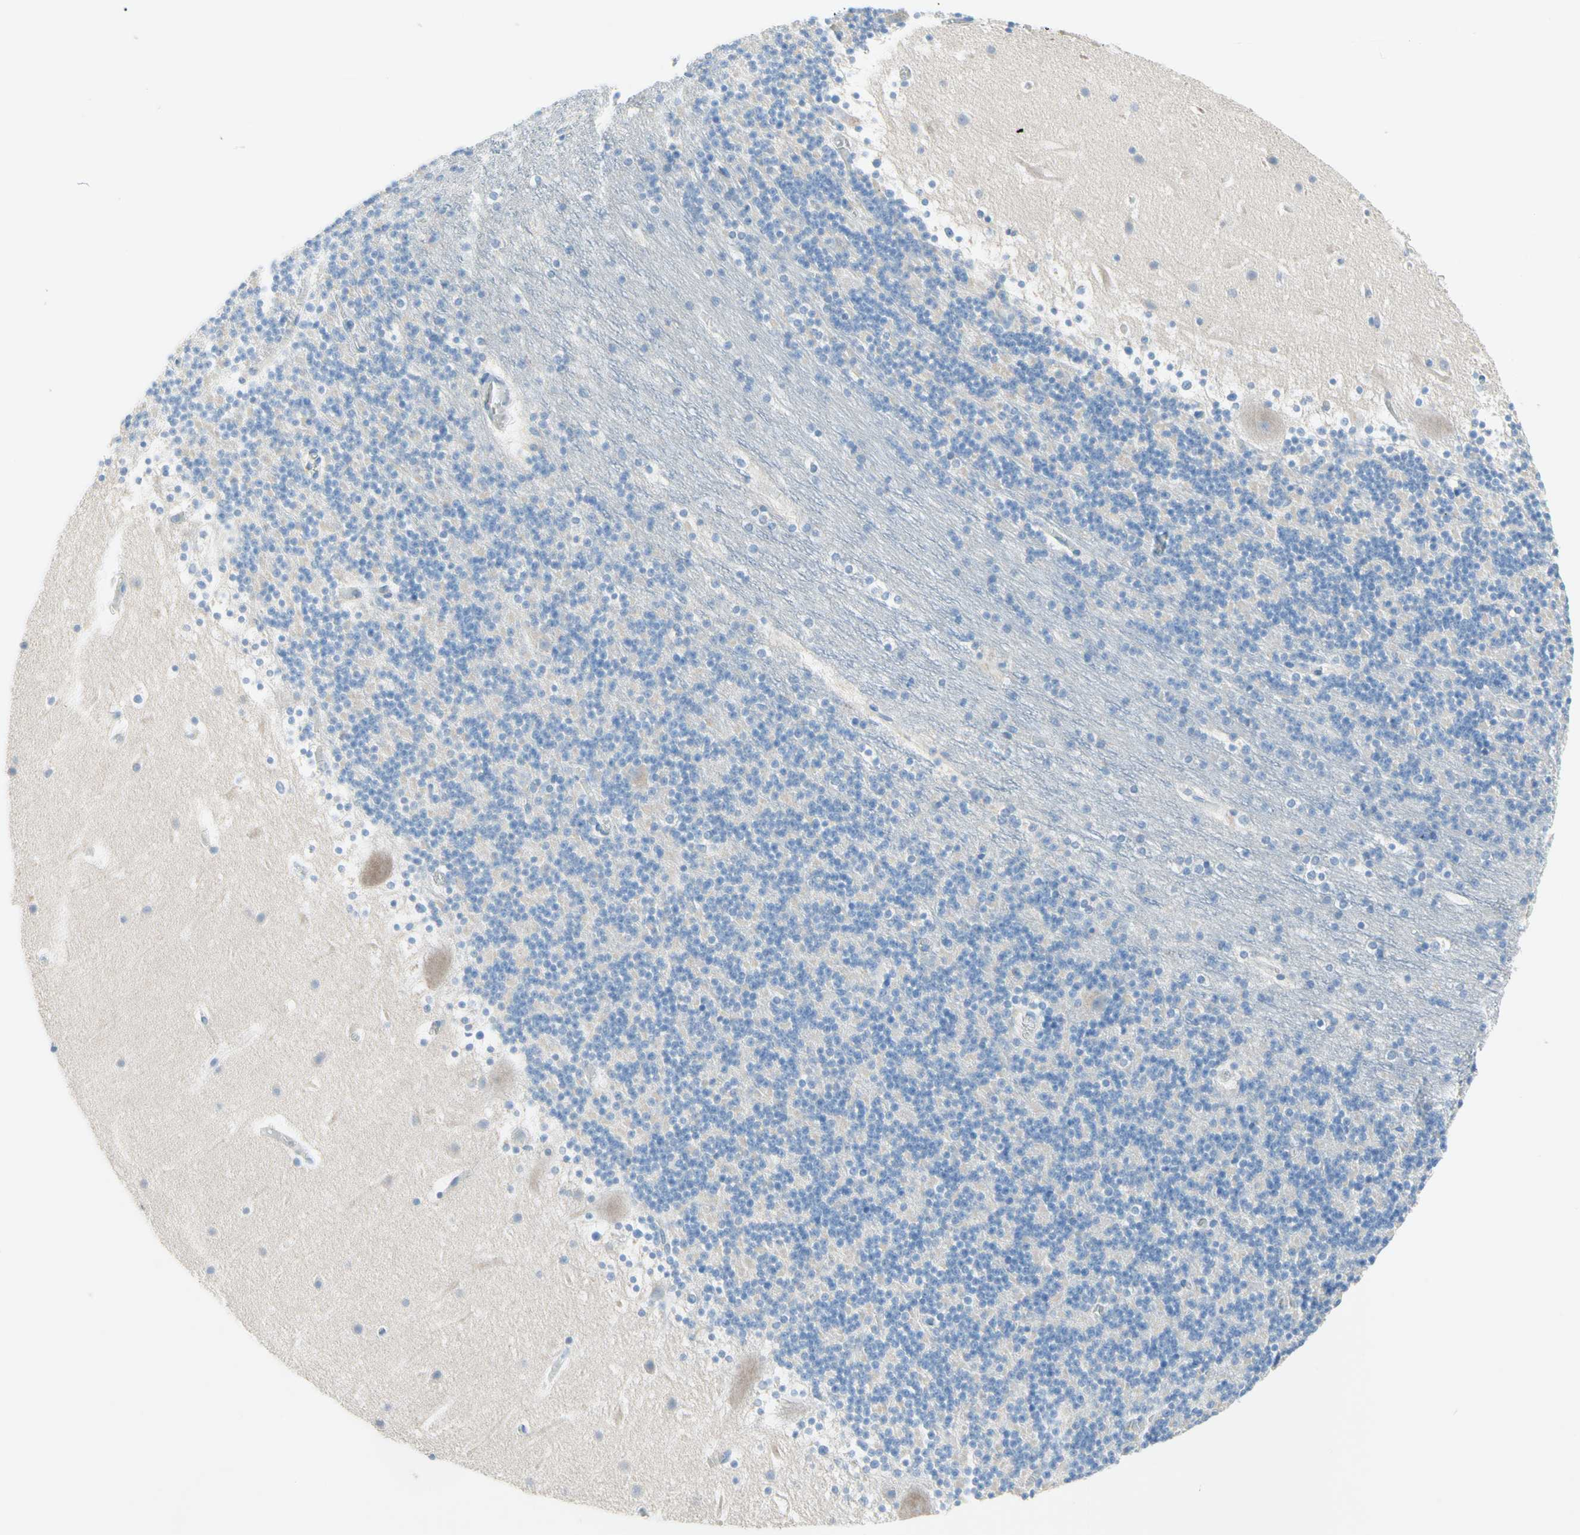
{"staining": {"intensity": "negative", "quantity": "none", "location": "none"}, "tissue": "cerebellum", "cell_type": "Cells in granular layer", "image_type": "normal", "snomed": [{"axis": "morphology", "description": "Normal tissue, NOS"}, {"axis": "topography", "description": "Cerebellum"}], "caption": "IHC of unremarkable cerebellum demonstrates no positivity in cells in granular layer. (Stains: DAB immunohistochemistry (IHC) with hematoxylin counter stain, Microscopy: brightfield microscopy at high magnification).", "gene": "MFF", "patient": {"sex": "male", "age": 45}}